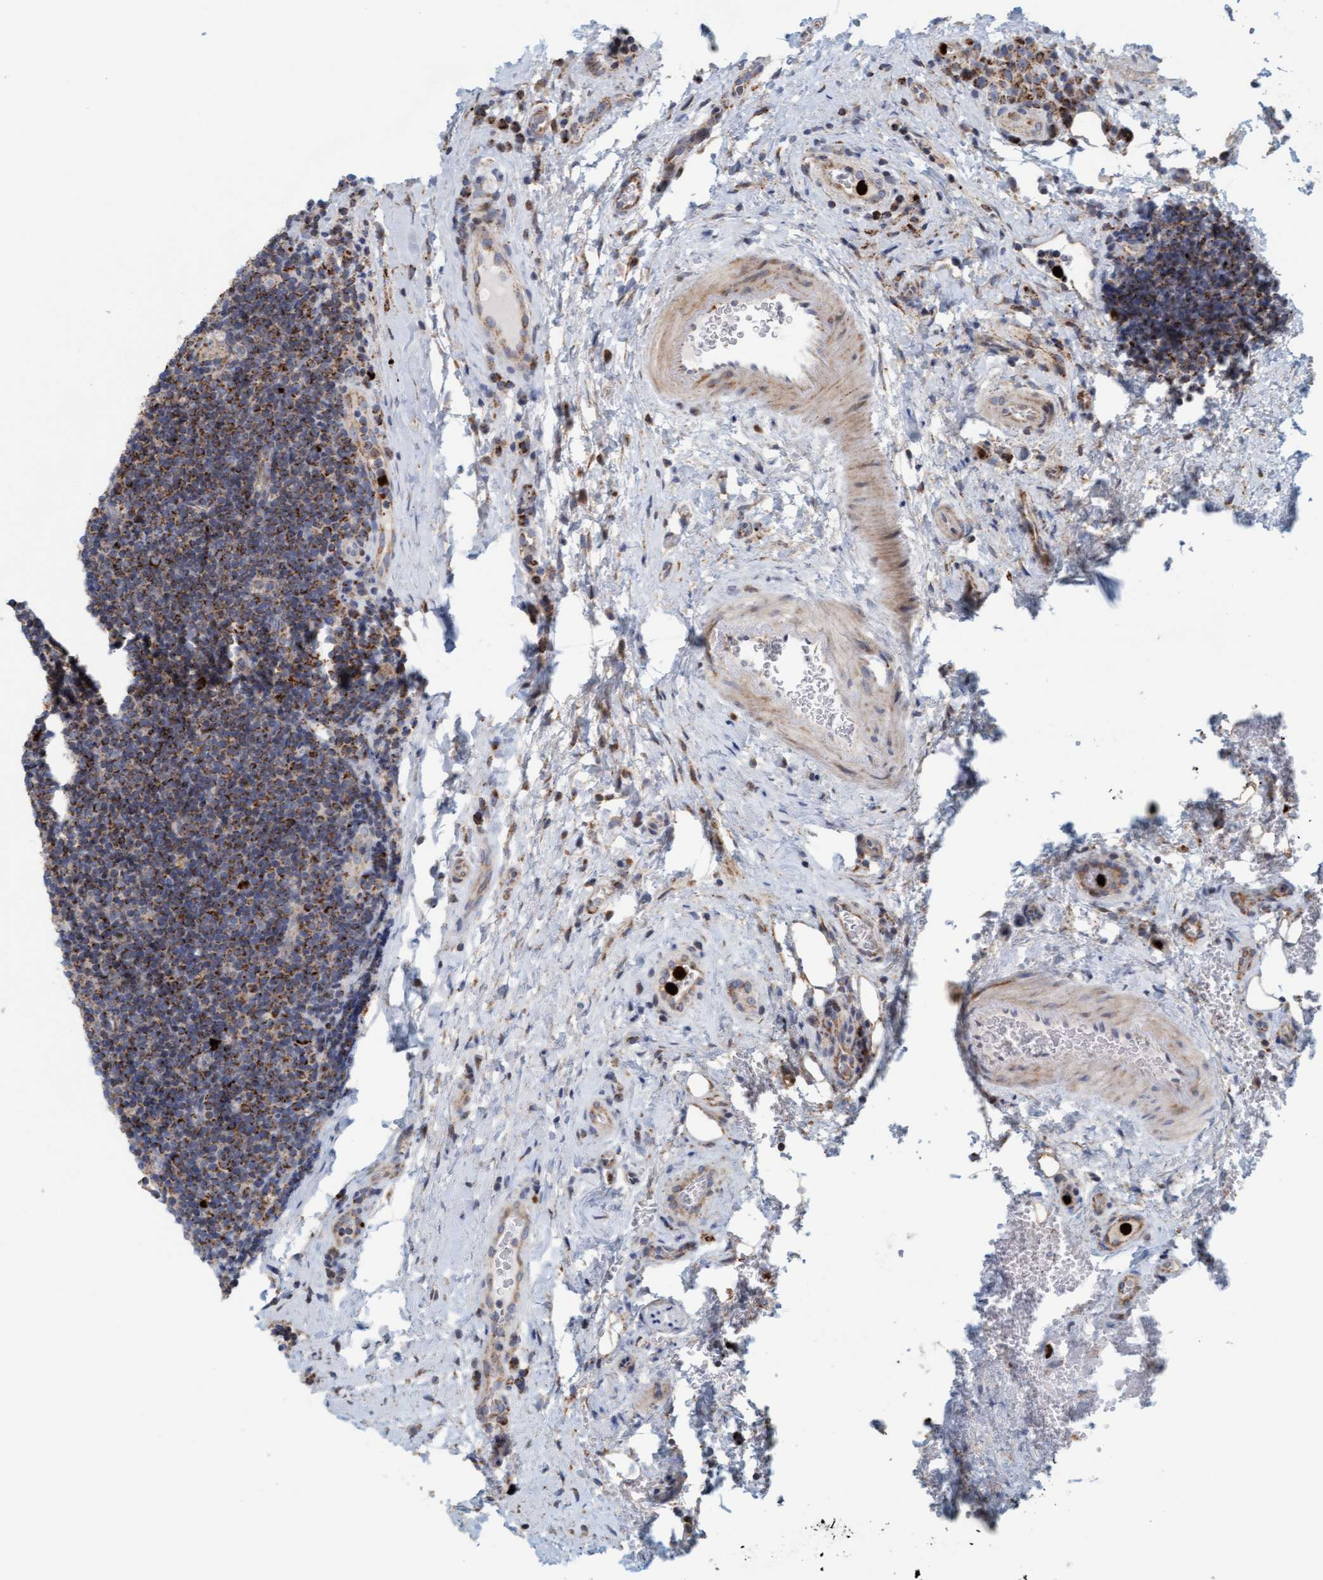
{"staining": {"intensity": "strong", "quantity": "25%-75%", "location": "cytoplasmic/membranous"}, "tissue": "lymphoma", "cell_type": "Tumor cells", "image_type": "cancer", "snomed": [{"axis": "morphology", "description": "Malignant lymphoma, non-Hodgkin's type, High grade"}, {"axis": "topography", "description": "Tonsil"}], "caption": "Protein staining of malignant lymphoma, non-Hodgkin's type (high-grade) tissue shows strong cytoplasmic/membranous staining in about 25%-75% of tumor cells.", "gene": "B9D1", "patient": {"sex": "female", "age": 36}}